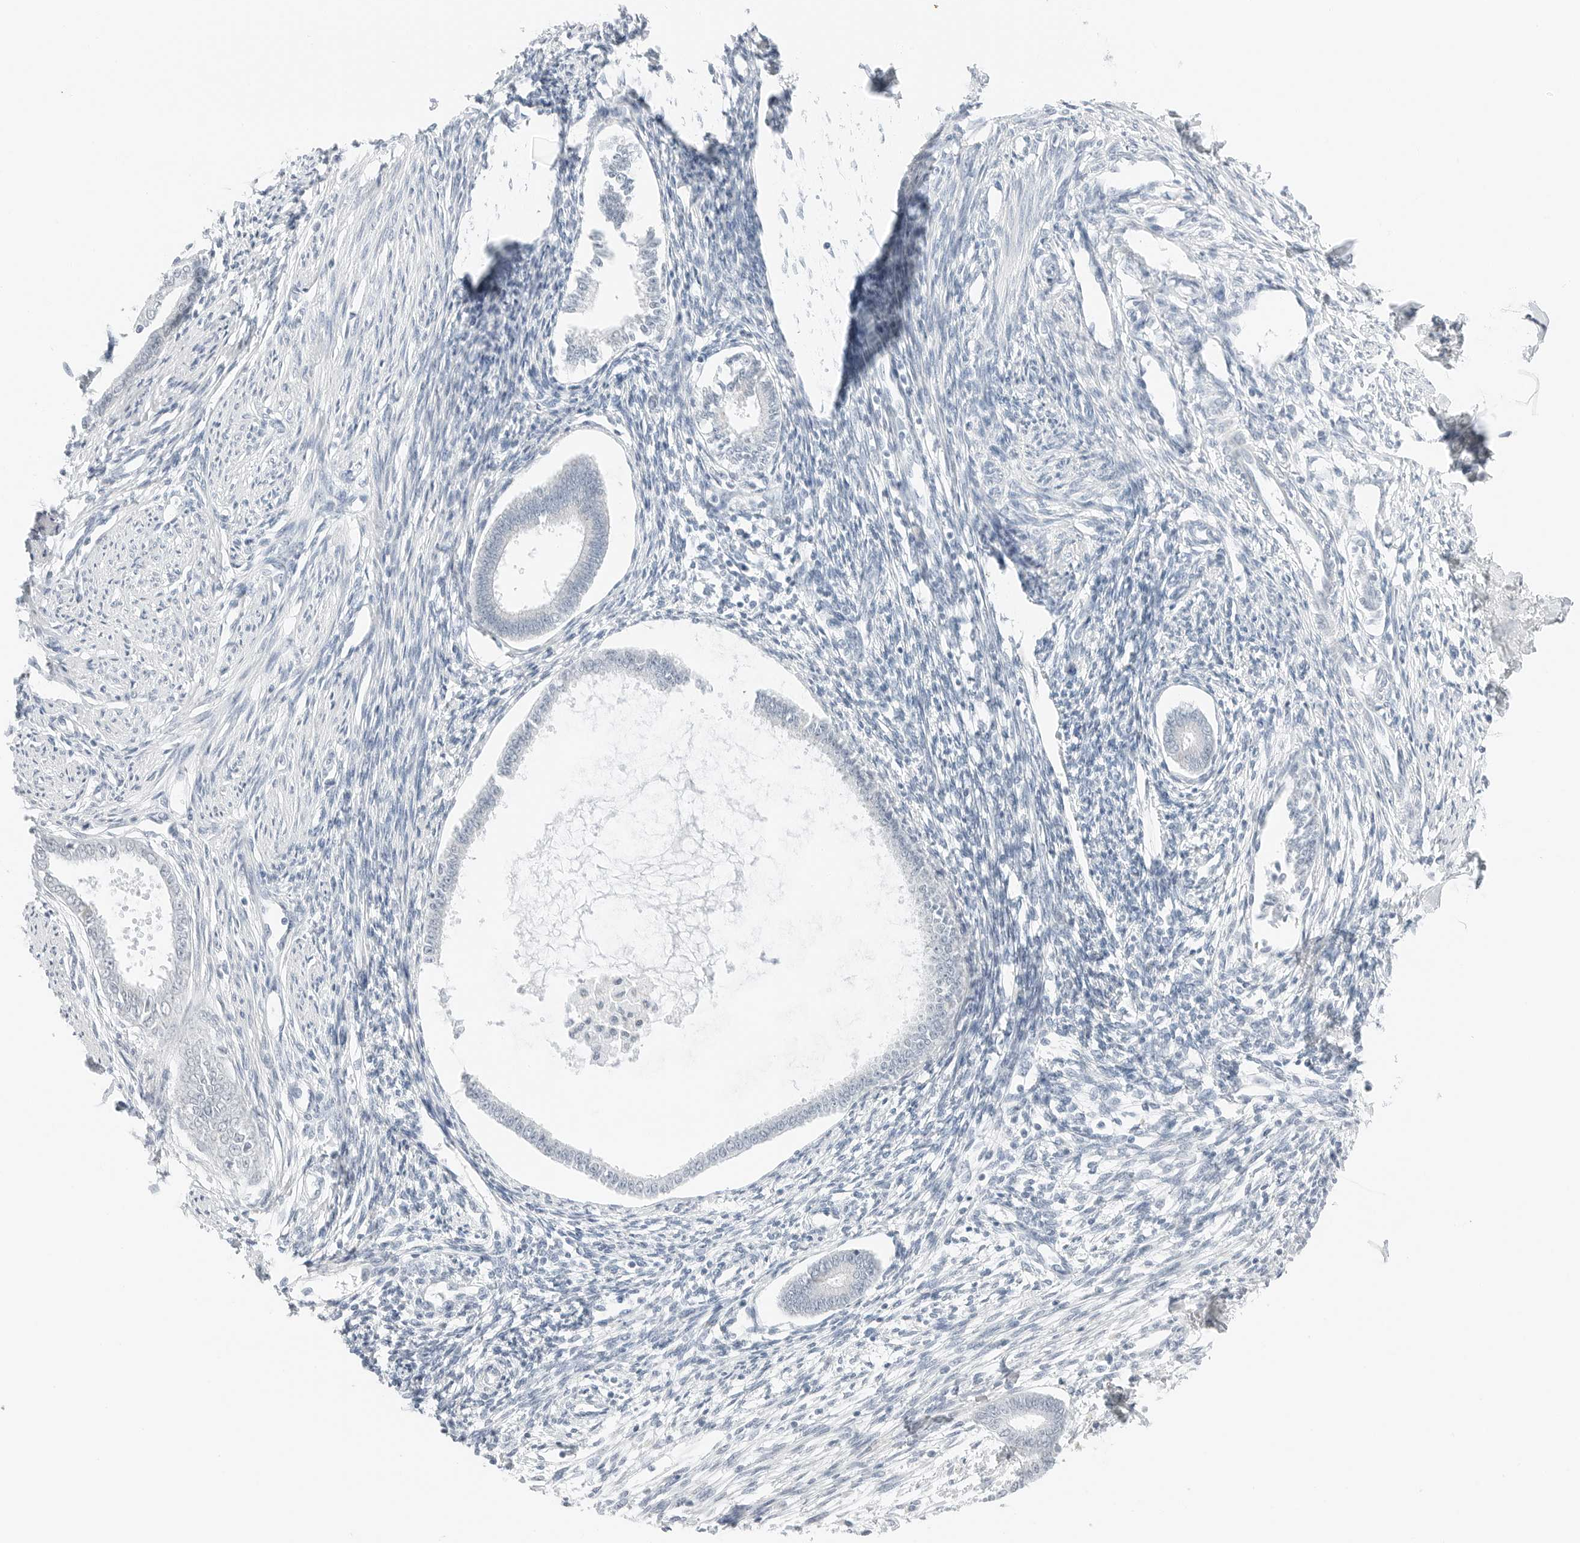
{"staining": {"intensity": "negative", "quantity": "none", "location": "none"}, "tissue": "endometrium", "cell_type": "Cells in endometrial stroma", "image_type": "normal", "snomed": [{"axis": "morphology", "description": "Normal tissue, NOS"}, {"axis": "topography", "description": "Endometrium"}], "caption": "Photomicrograph shows no significant protein expression in cells in endometrial stroma of normal endometrium. (Immunohistochemistry (ihc), brightfield microscopy, high magnification).", "gene": "CCSAP", "patient": {"sex": "female", "age": 56}}